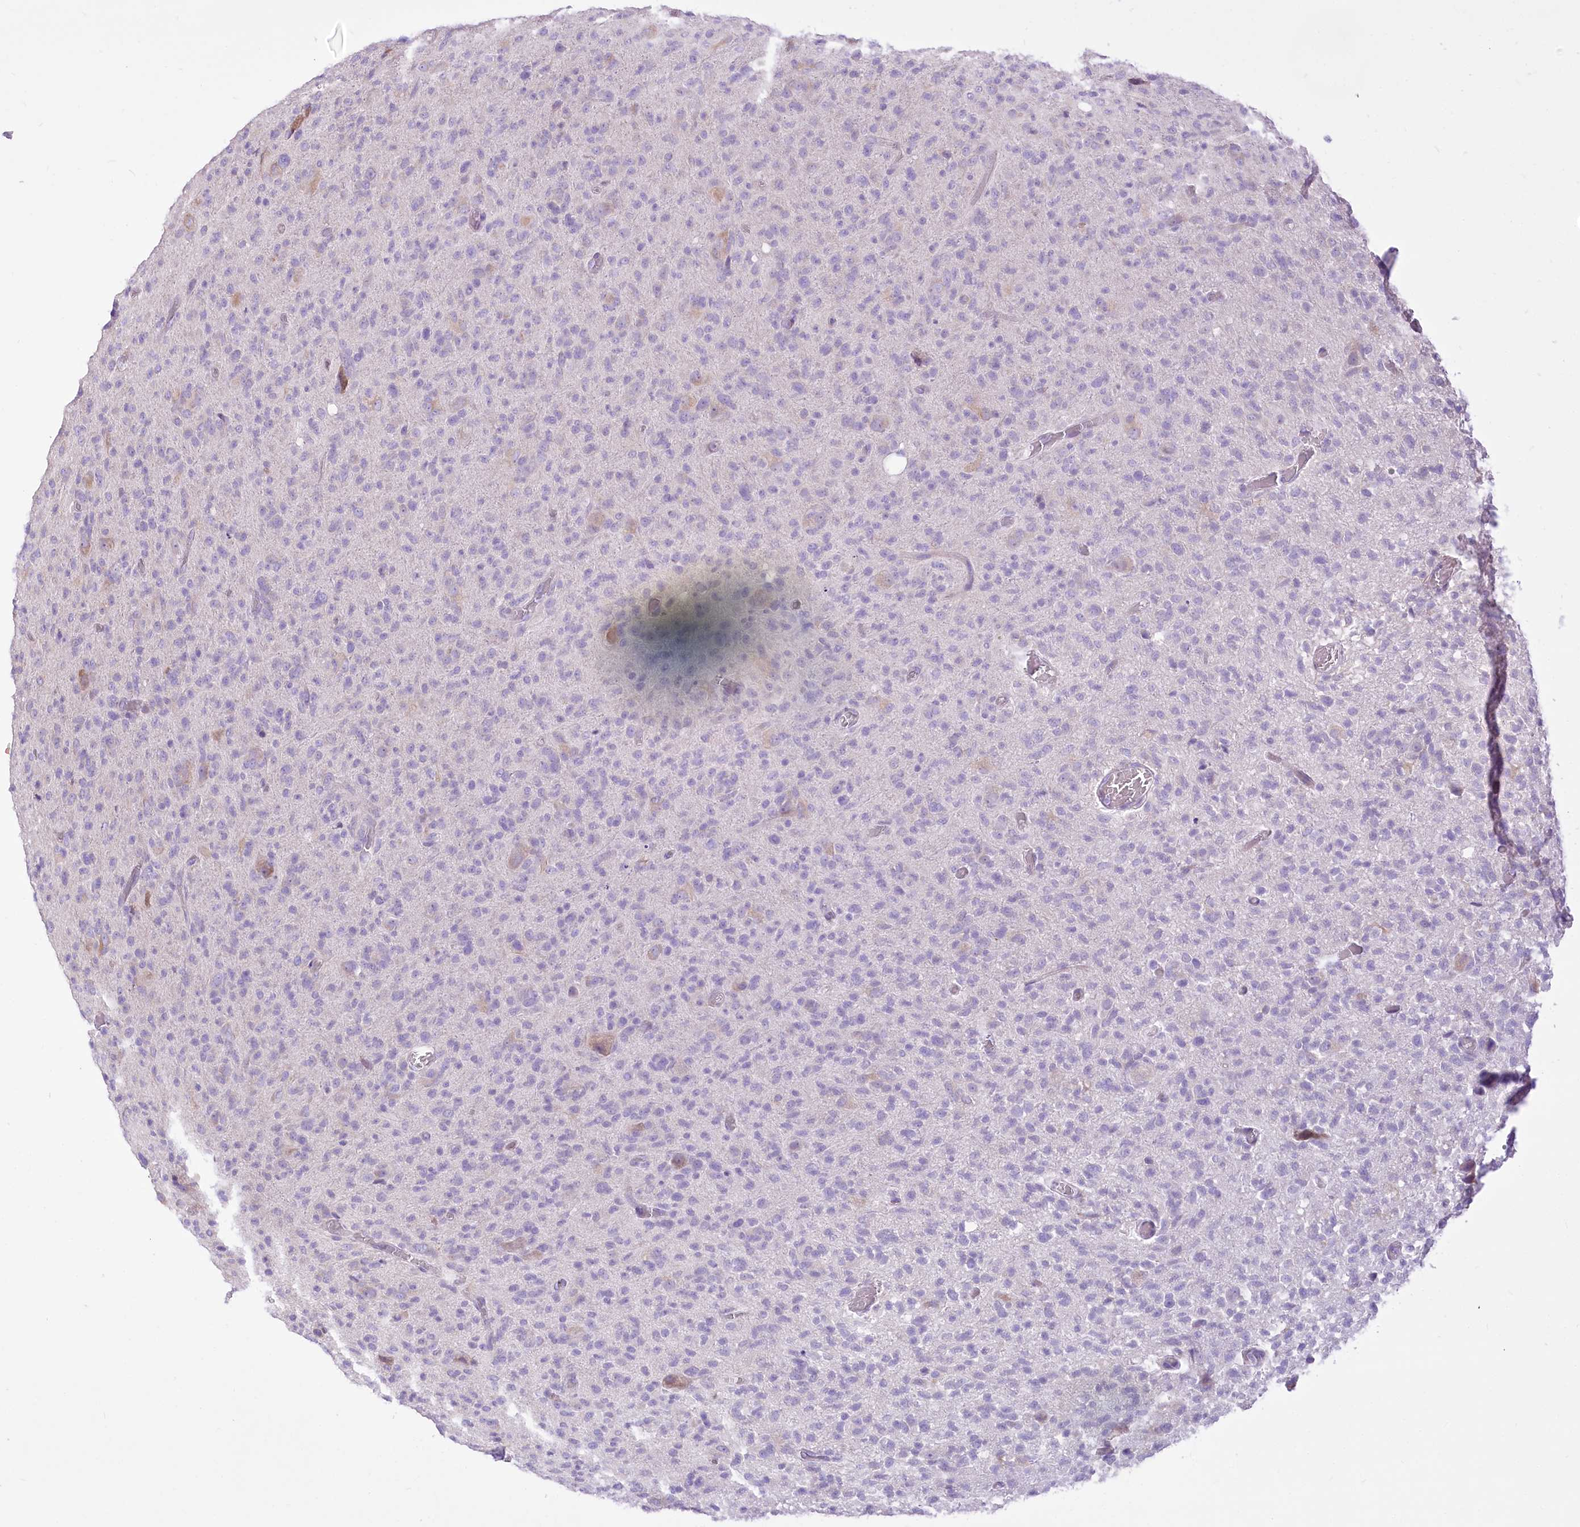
{"staining": {"intensity": "negative", "quantity": "none", "location": "none"}, "tissue": "glioma", "cell_type": "Tumor cells", "image_type": "cancer", "snomed": [{"axis": "morphology", "description": "Glioma, malignant, High grade"}, {"axis": "topography", "description": "Brain"}], "caption": "Immunohistochemistry histopathology image of neoplastic tissue: human glioma stained with DAB (3,3'-diaminobenzidine) reveals no significant protein staining in tumor cells.", "gene": "STT3B", "patient": {"sex": "female", "age": 57}}